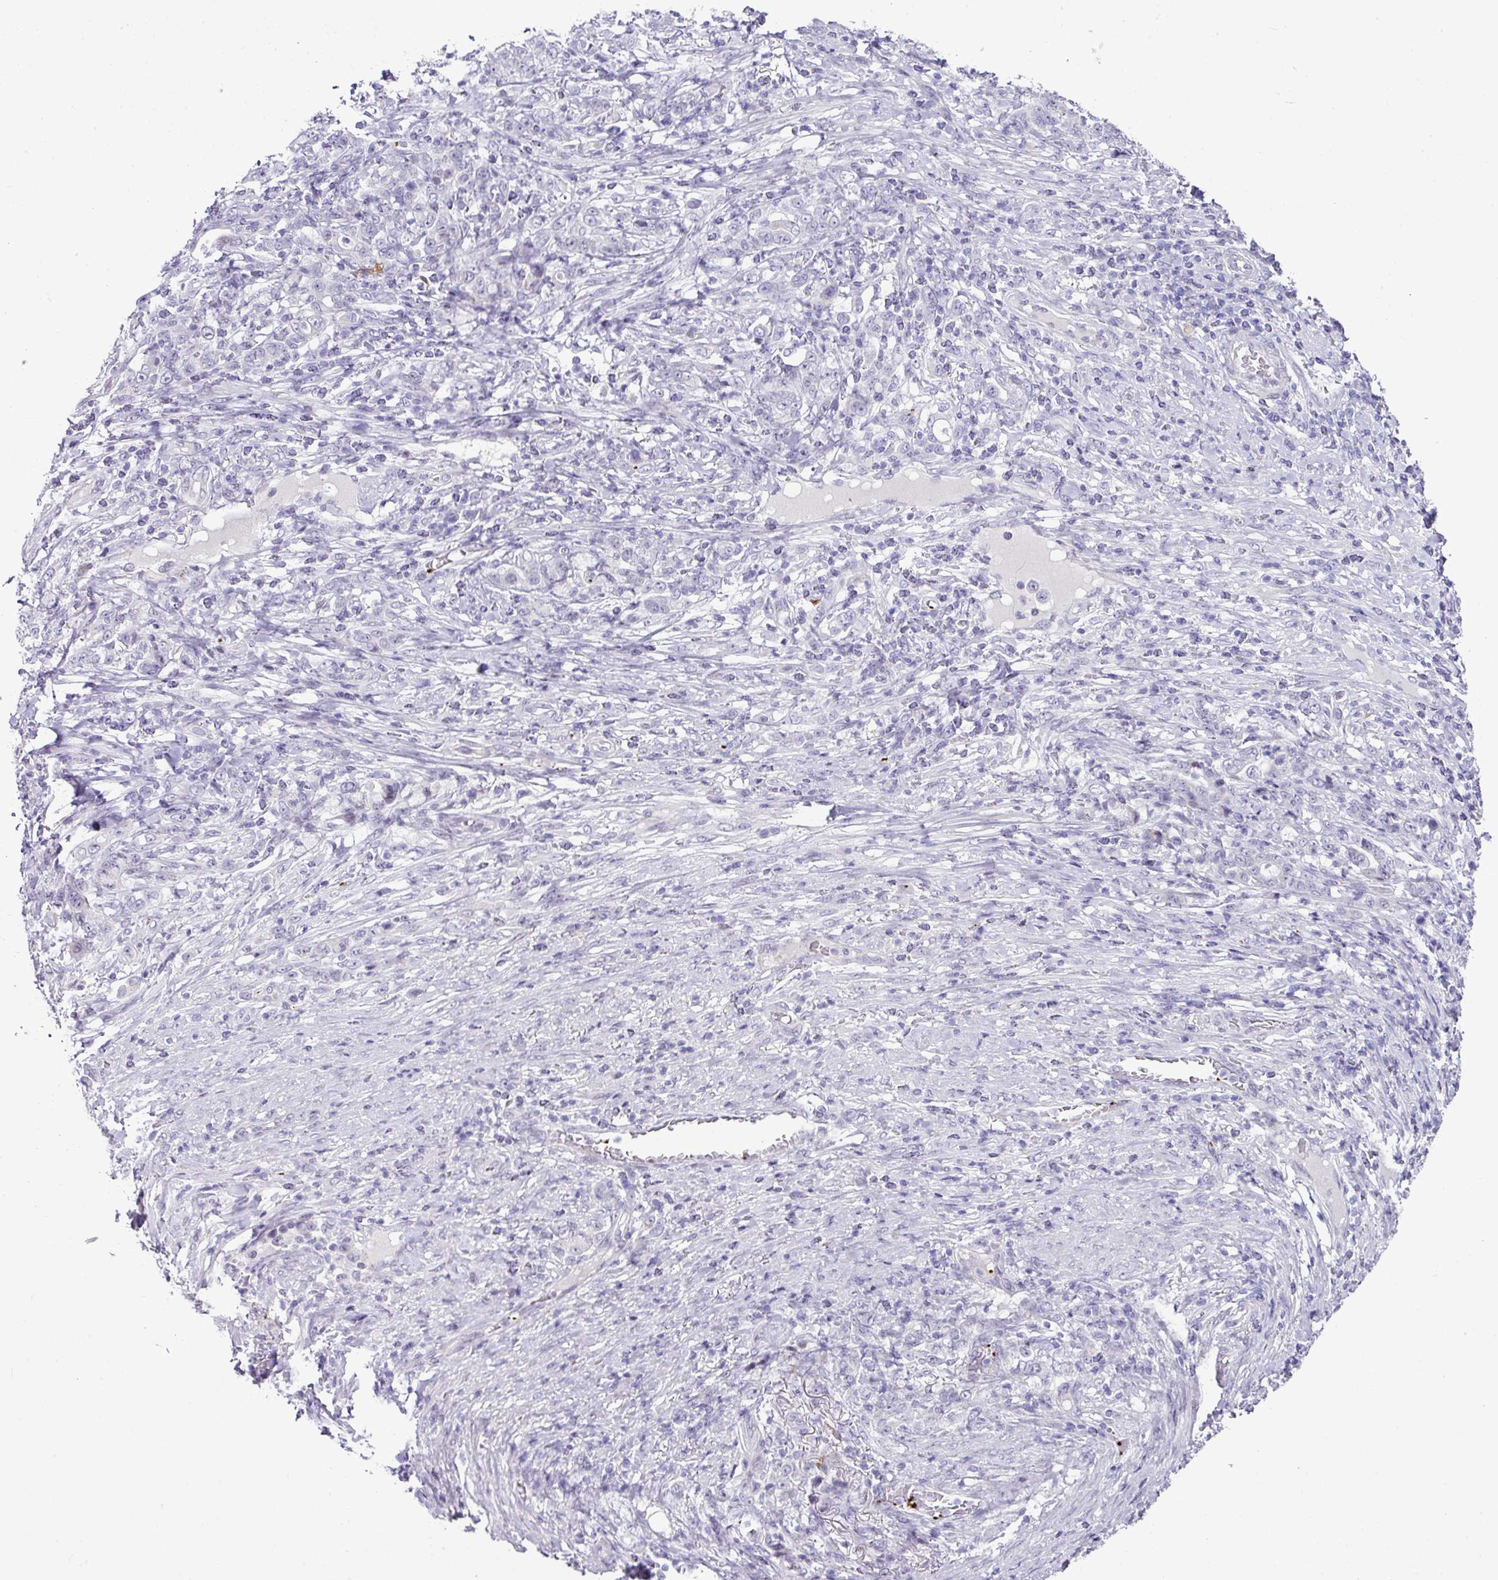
{"staining": {"intensity": "negative", "quantity": "none", "location": "none"}, "tissue": "stomach cancer", "cell_type": "Tumor cells", "image_type": "cancer", "snomed": [{"axis": "morphology", "description": "Adenocarcinoma, NOS"}, {"axis": "topography", "description": "Stomach"}], "caption": "Stomach cancer stained for a protein using immunohistochemistry shows no positivity tumor cells.", "gene": "CMTM5", "patient": {"sex": "female", "age": 79}}